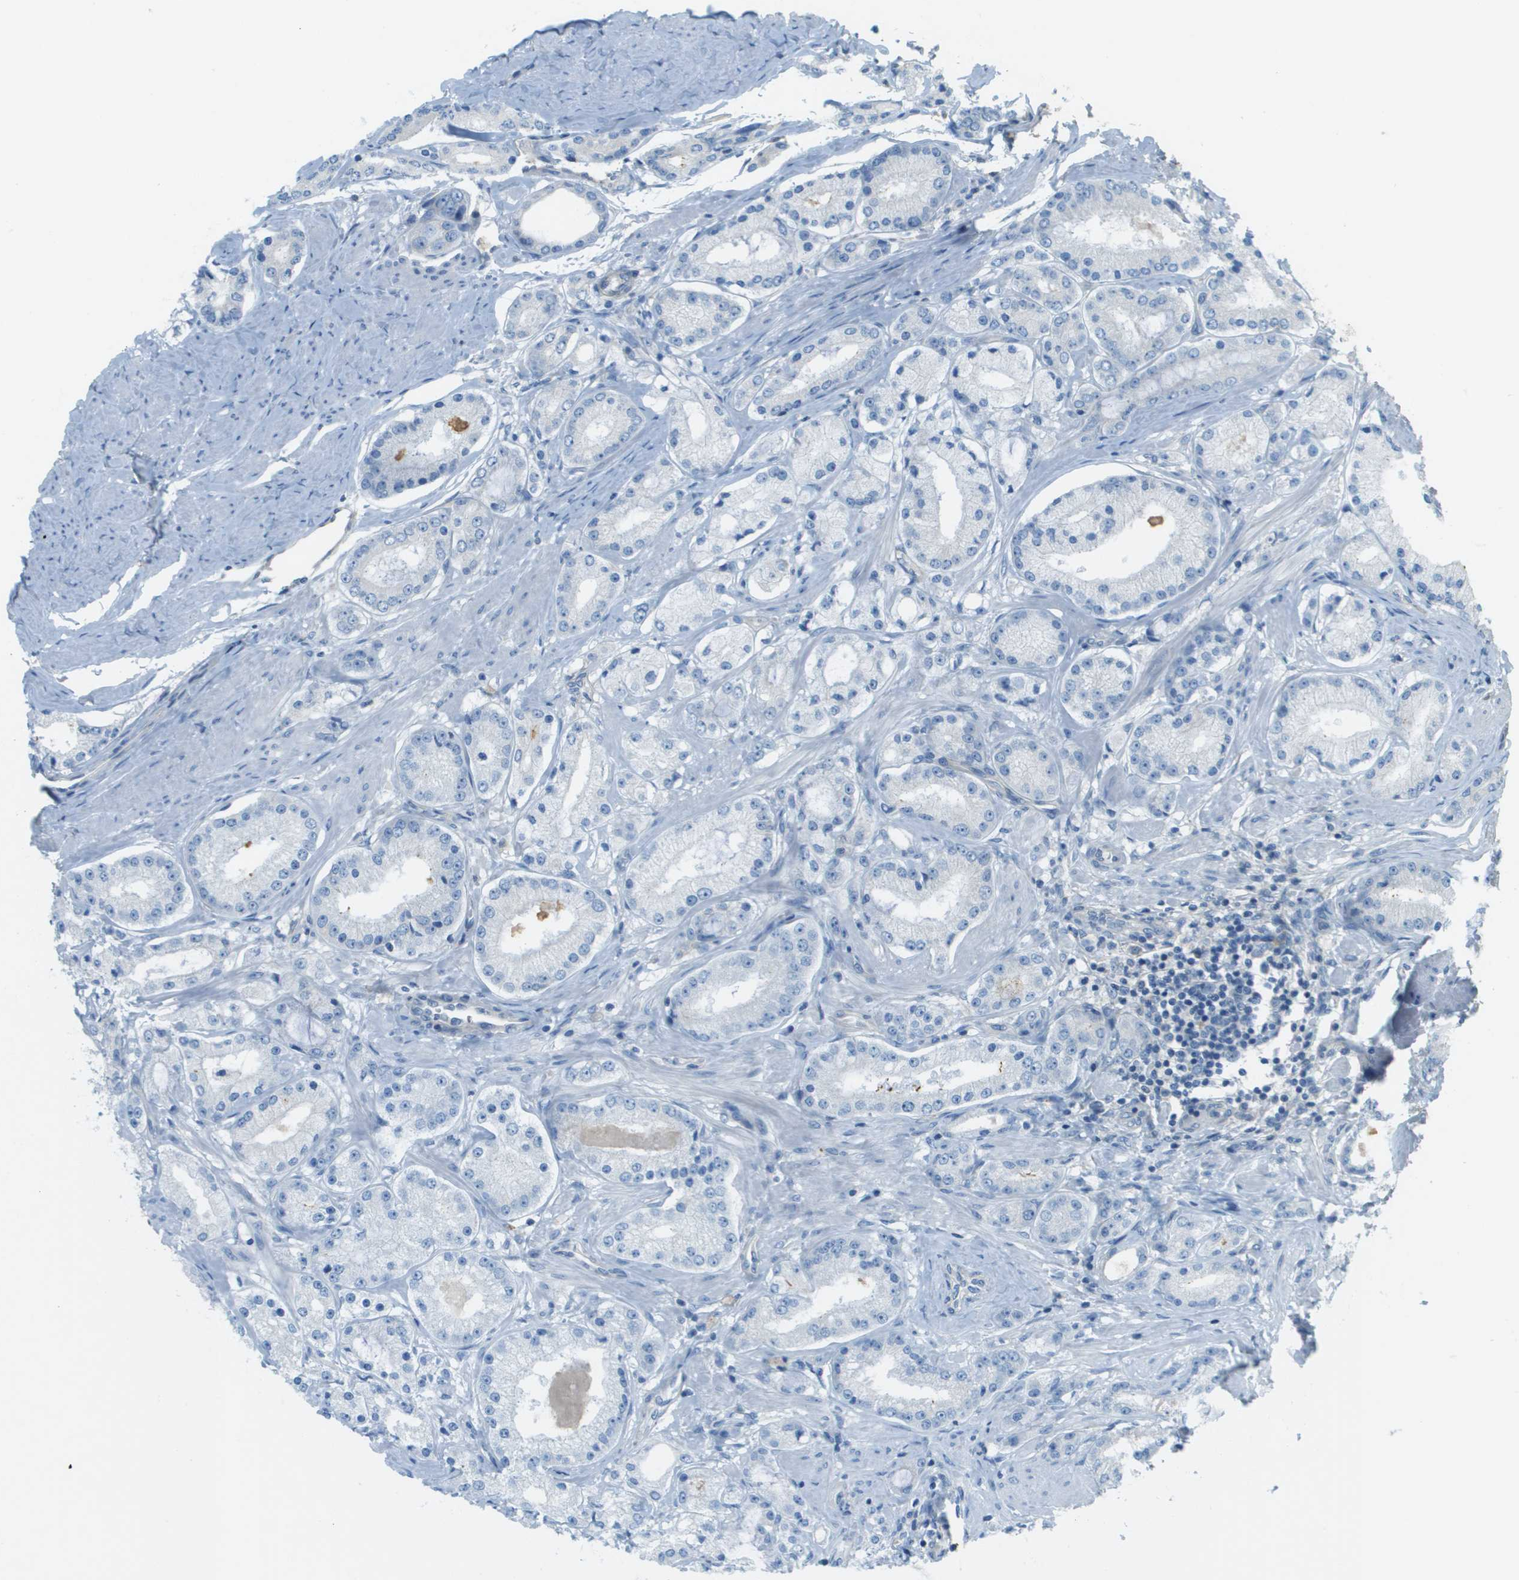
{"staining": {"intensity": "negative", "quantity": "none", "location": "none"}, "tissue": "prostate cancer", "cell_type": "Tumor cells", "image_type": "cancer", "snomed": [{"axis": "morphology", "description": "Adenocarcinoma, Low grade"}, {"axis": "topography", "description": "Prostate"}], "caption": "Protein analysis of prostate cancer shows no significant staining in tumor cells. The staining was performed using DAB (3,3'-diaminobenzidine) to visualize the protein expression in brown, while the nuclei were stained in blue with hematoxylin (Magnification: 20x).", "gene": "DNAJB11", "patient": {"sex": "male", "age": 63}}